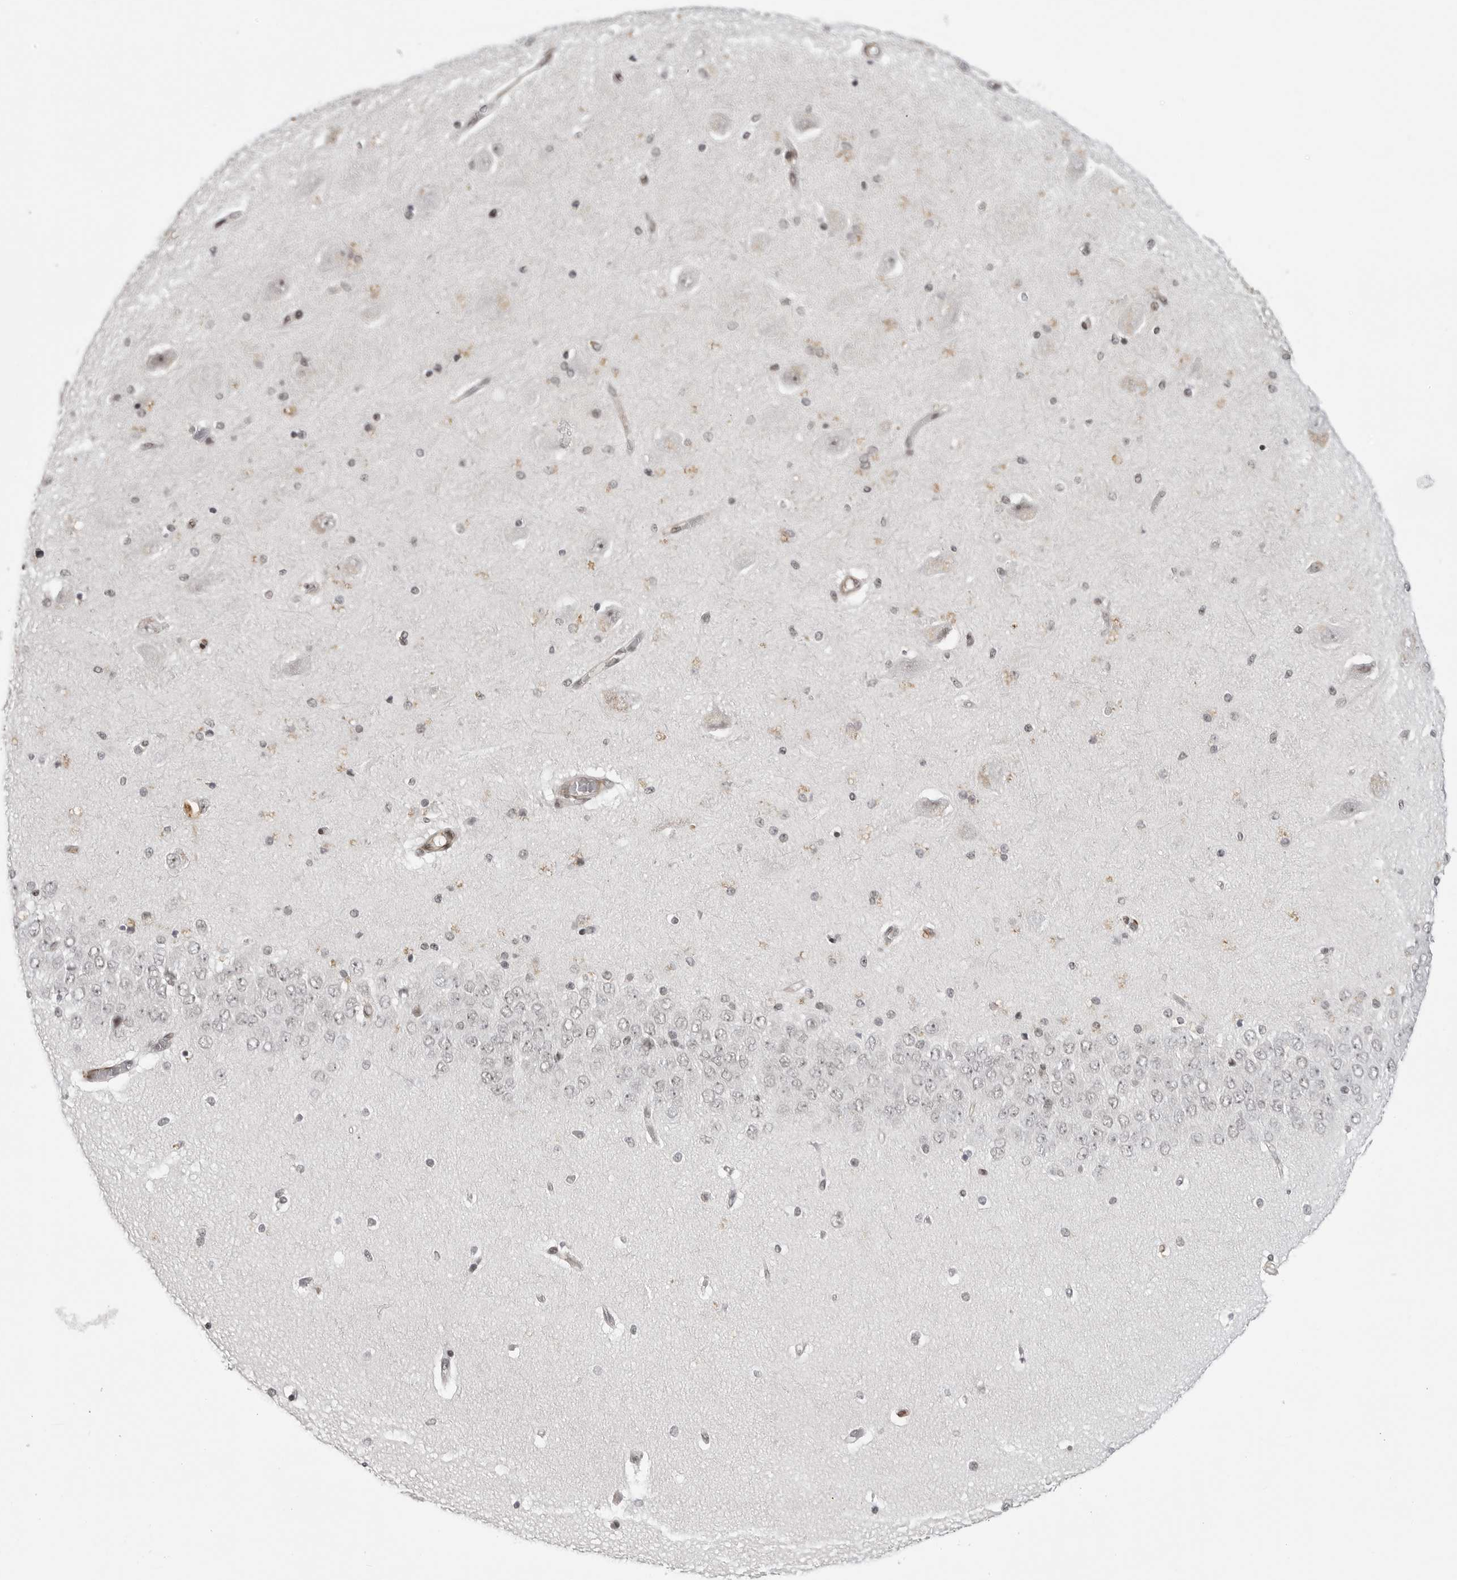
{"staining": {"intensity": "weak", "quantity": "<25%", "location": "cytoplasmic/membranous"}, "tissue": "hippocampus", "cell_type": "Glial cells", "image_type": "normal", "snomed": [{"axis": "morphology", "description": "Normal tissue, NOS"}, {"axis": "topography", "description": "Hippocampus"}], "caption": "High magnification brightfield microscopy of unremarkable hippocampus stained with DAB (brown) and counterstained with hematoxylin (blue): glial cells show no significant positivity. (DAB (3,3'-diaminobenzidine) immunohistochemistry, high magnification).", "gene": "TRIM66", "patient": {"sex": "female", "age": 54}}